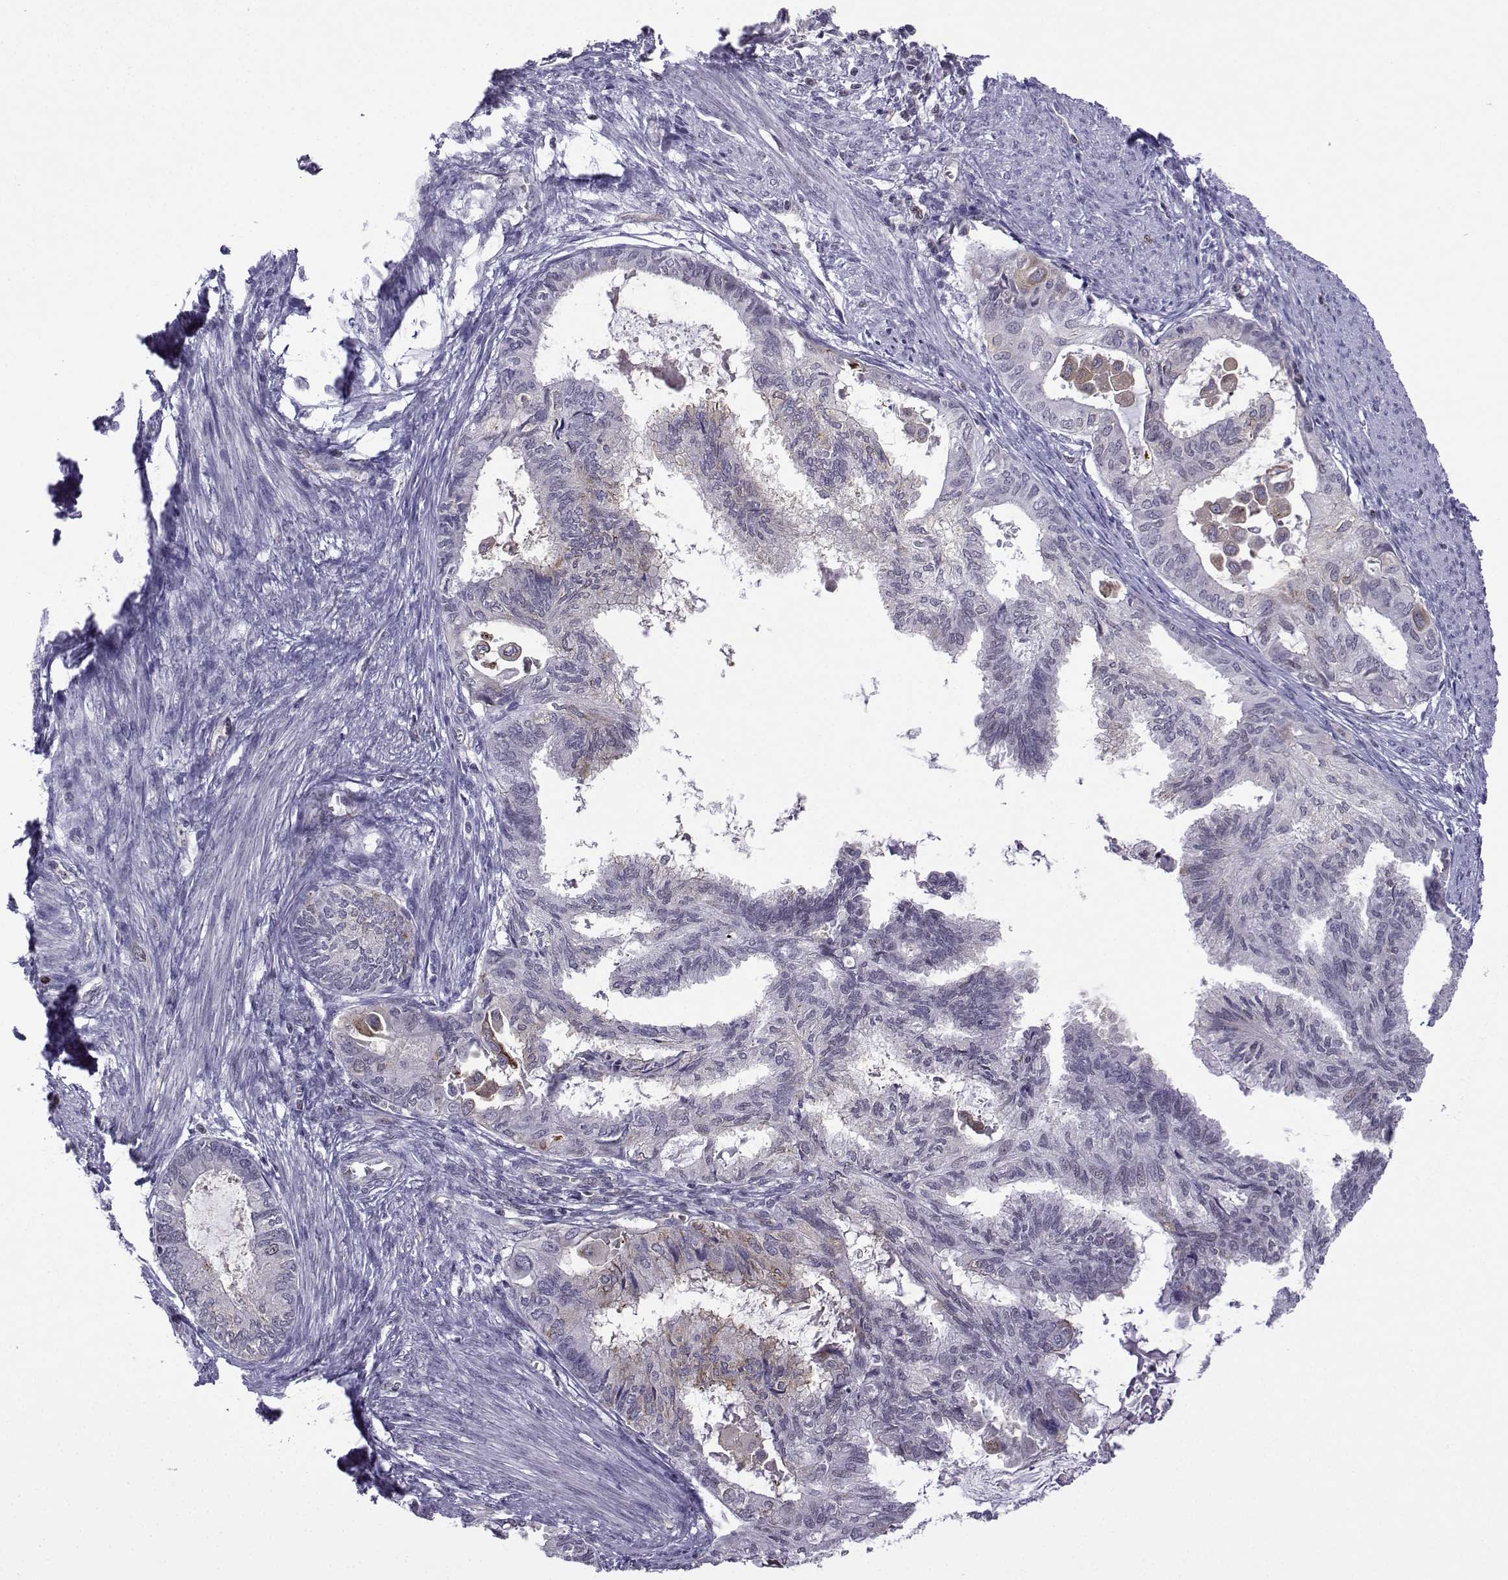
{"staining": {"intensity": "negative", "quantity": "none", "location": "none"}, "tissue": "endometrial cancer", "cell_type": "Tumor cells", "image_type": "cancer", "snomed": [{"axis": "morphology", "description": "Adenocarcinoma, NOS"}, {"axis": "topography", "description": "Endometrium"}], "caption": "Histopathology image shows no significant protein expression in tumor cells of endometrial adenocarcinoma.", "gene": "INCENP", "patient": {"sex": "female", "age": 86}}